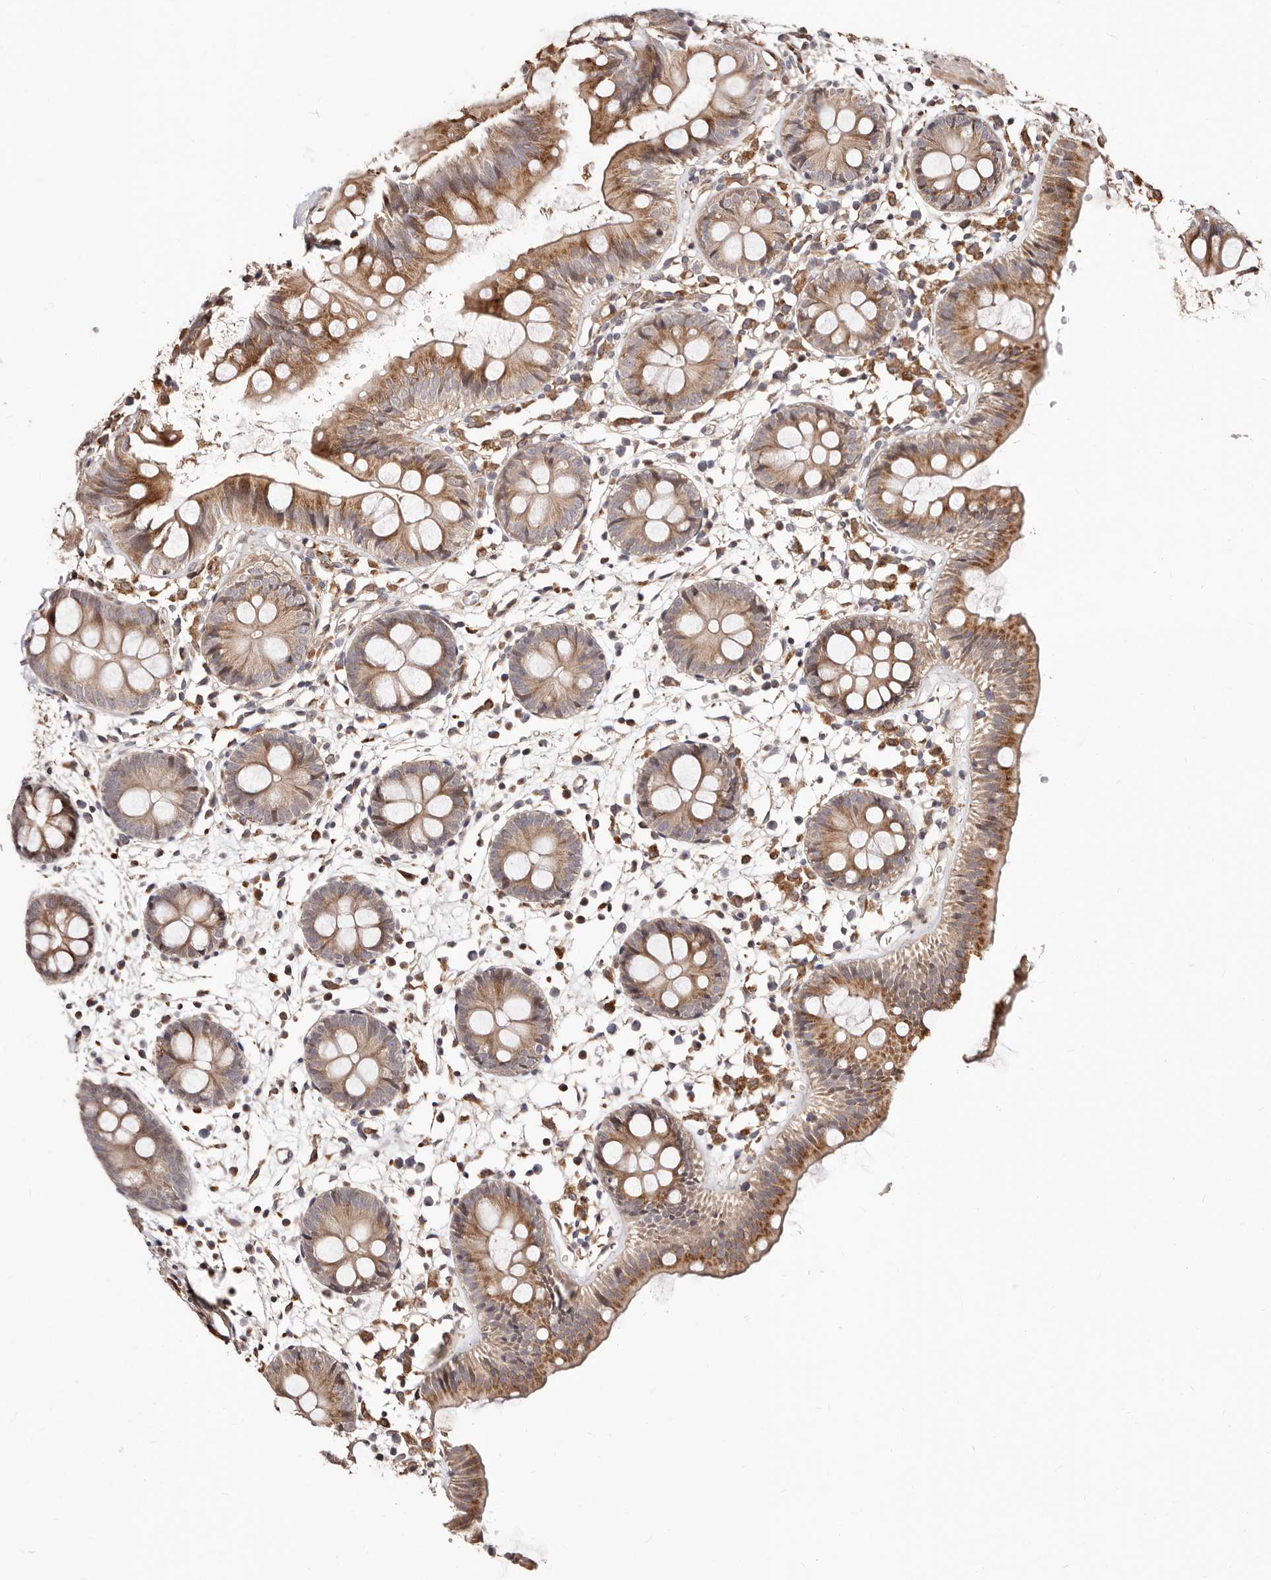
{"staining": {"intensity": "moderate", "quantity": ">75%", "location": "cytoplasmic/membranous"}, "tissue": "colon", "cell_type": "Endothelial cells", "image_type": "normal", "snomed": [{"axis": "morphology", "description": "Normal tissue, NOS"}, {"axis": "topography", "description": "Colon"}], "caption": "A brown stain highlights moderate cytoplasmic/membranous staining of a protein in endothelial cells of unremarkable colon.", "gene": "APOL6", "patient": {"sex": "male", "age": 56}}